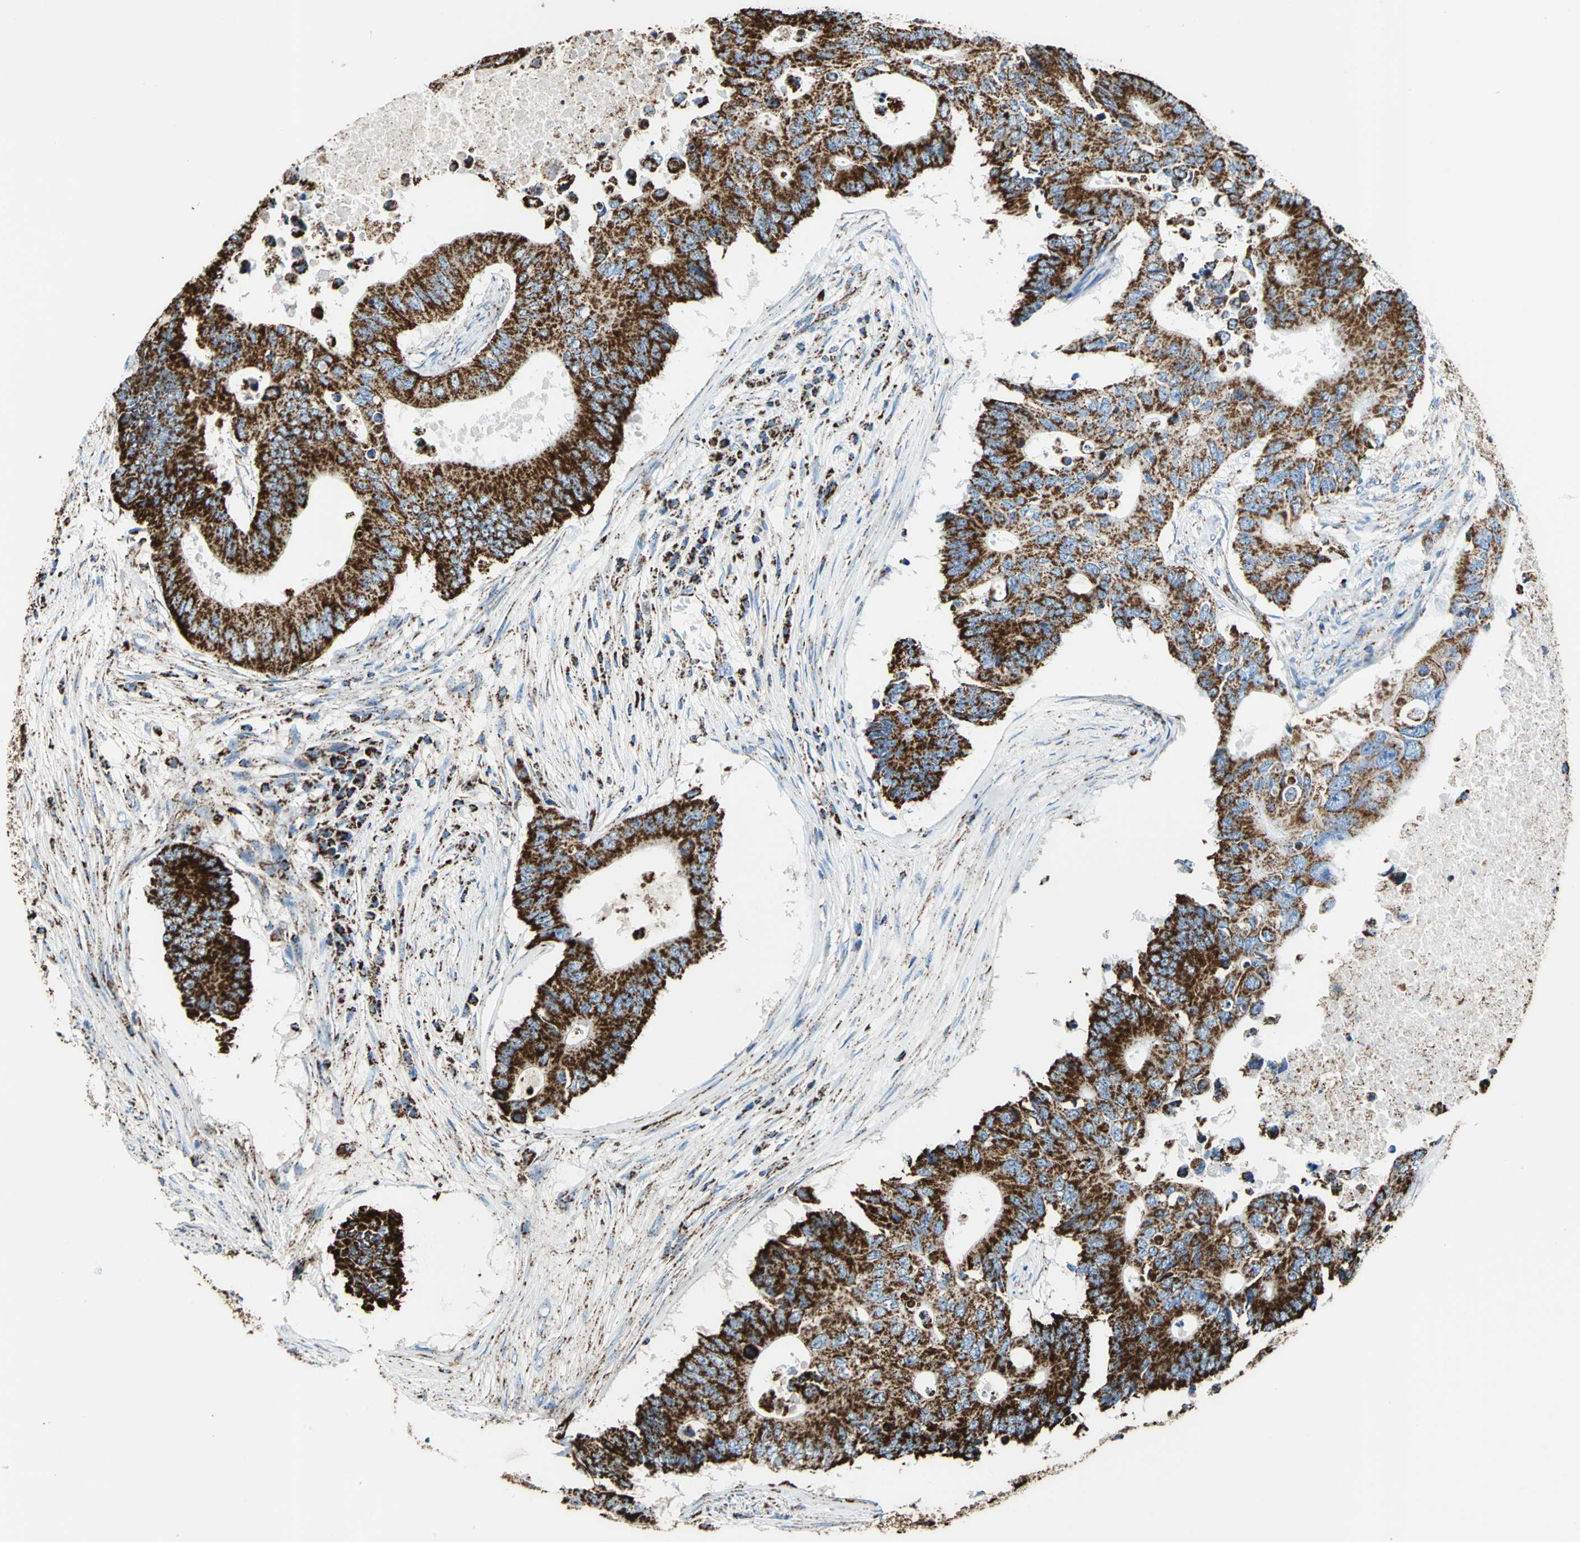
{"staining": {"intensity": "strong", "quantity": ">75%", "location": "cytoplasmic/membranous"}, "tissue": "colorectal cancer", "cell_type": "Tumor cells", "image_type": "cancer", "snomed": [{"axis": "morphology", "description": "Adenocarcinoma, NOS"}, {"axis": "topography", "description": "Colon"}], "caption": "An IHC photomicrograph of neoplastic tissue is shown. Protein staining in brown labels strong cytoplasmic/membranous positivity in adenocarcinoma (colorectal) within tumor cells. (DAB (3,3'-diaminobenzidine) IHC with brightfield microscopy, high magnification).", "gene": "ECH1", "patient": {"sex": "male", "age": 71}}